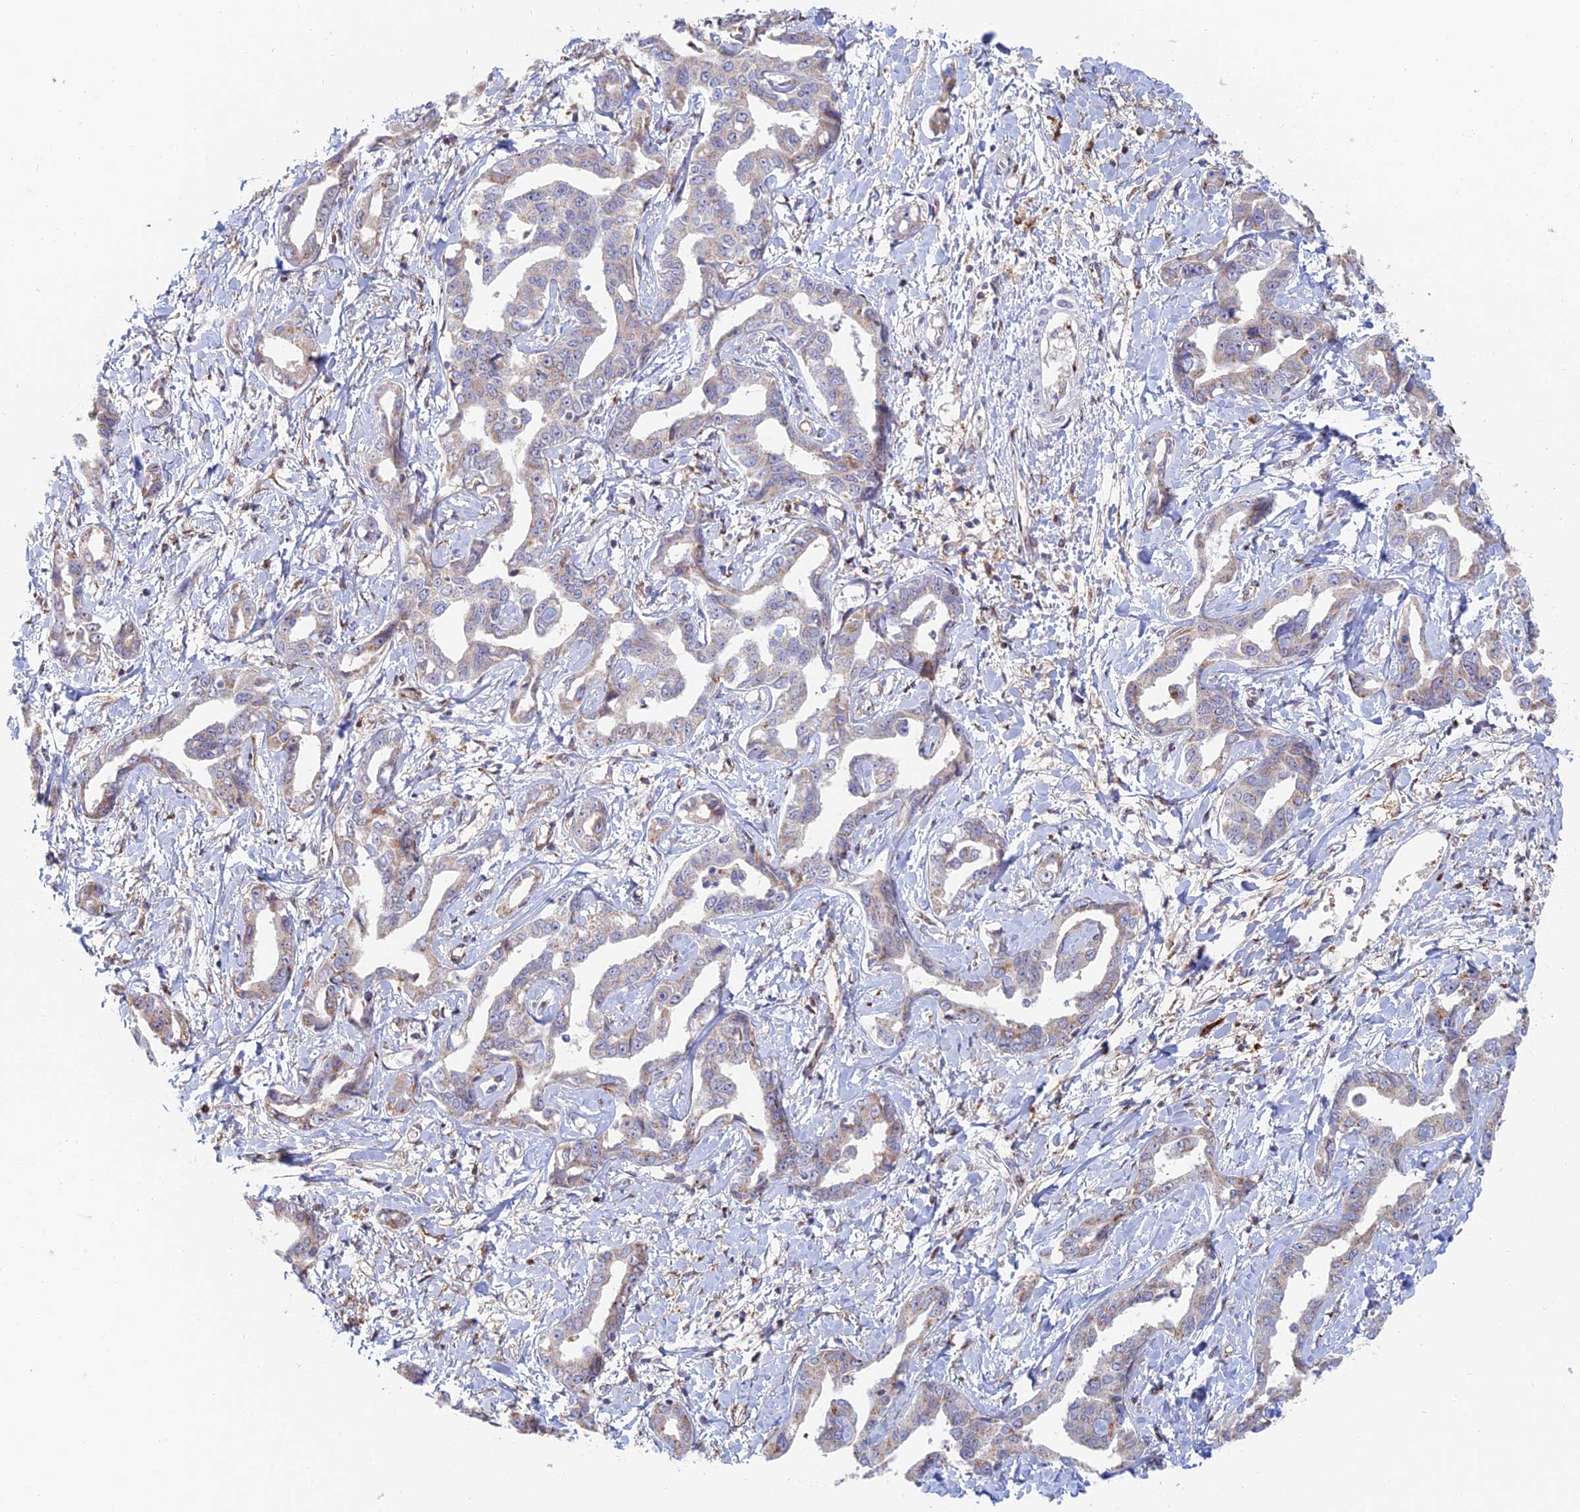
{"staining": {"intensity": "moderate", "quantity": "<25%", "location": "cytoplasmic/membranous"}, "tissue": "liver cancer", "cell_type": "Tumor cells", "image_type": "cancer", "snomed": [{"axis": "morphology", "description": "Cholangiocarcinoma"}, {"axis": "topography", "description": "Liver"}], "caption": "Immunohistochemical staining of human liver cancer displays low levels of moderate cytoplasmic/membranous protein staining in approximately <25% of tumor cells.", "gene": "HS2ST1", "patient": {"sex": "male", "age": 59}}